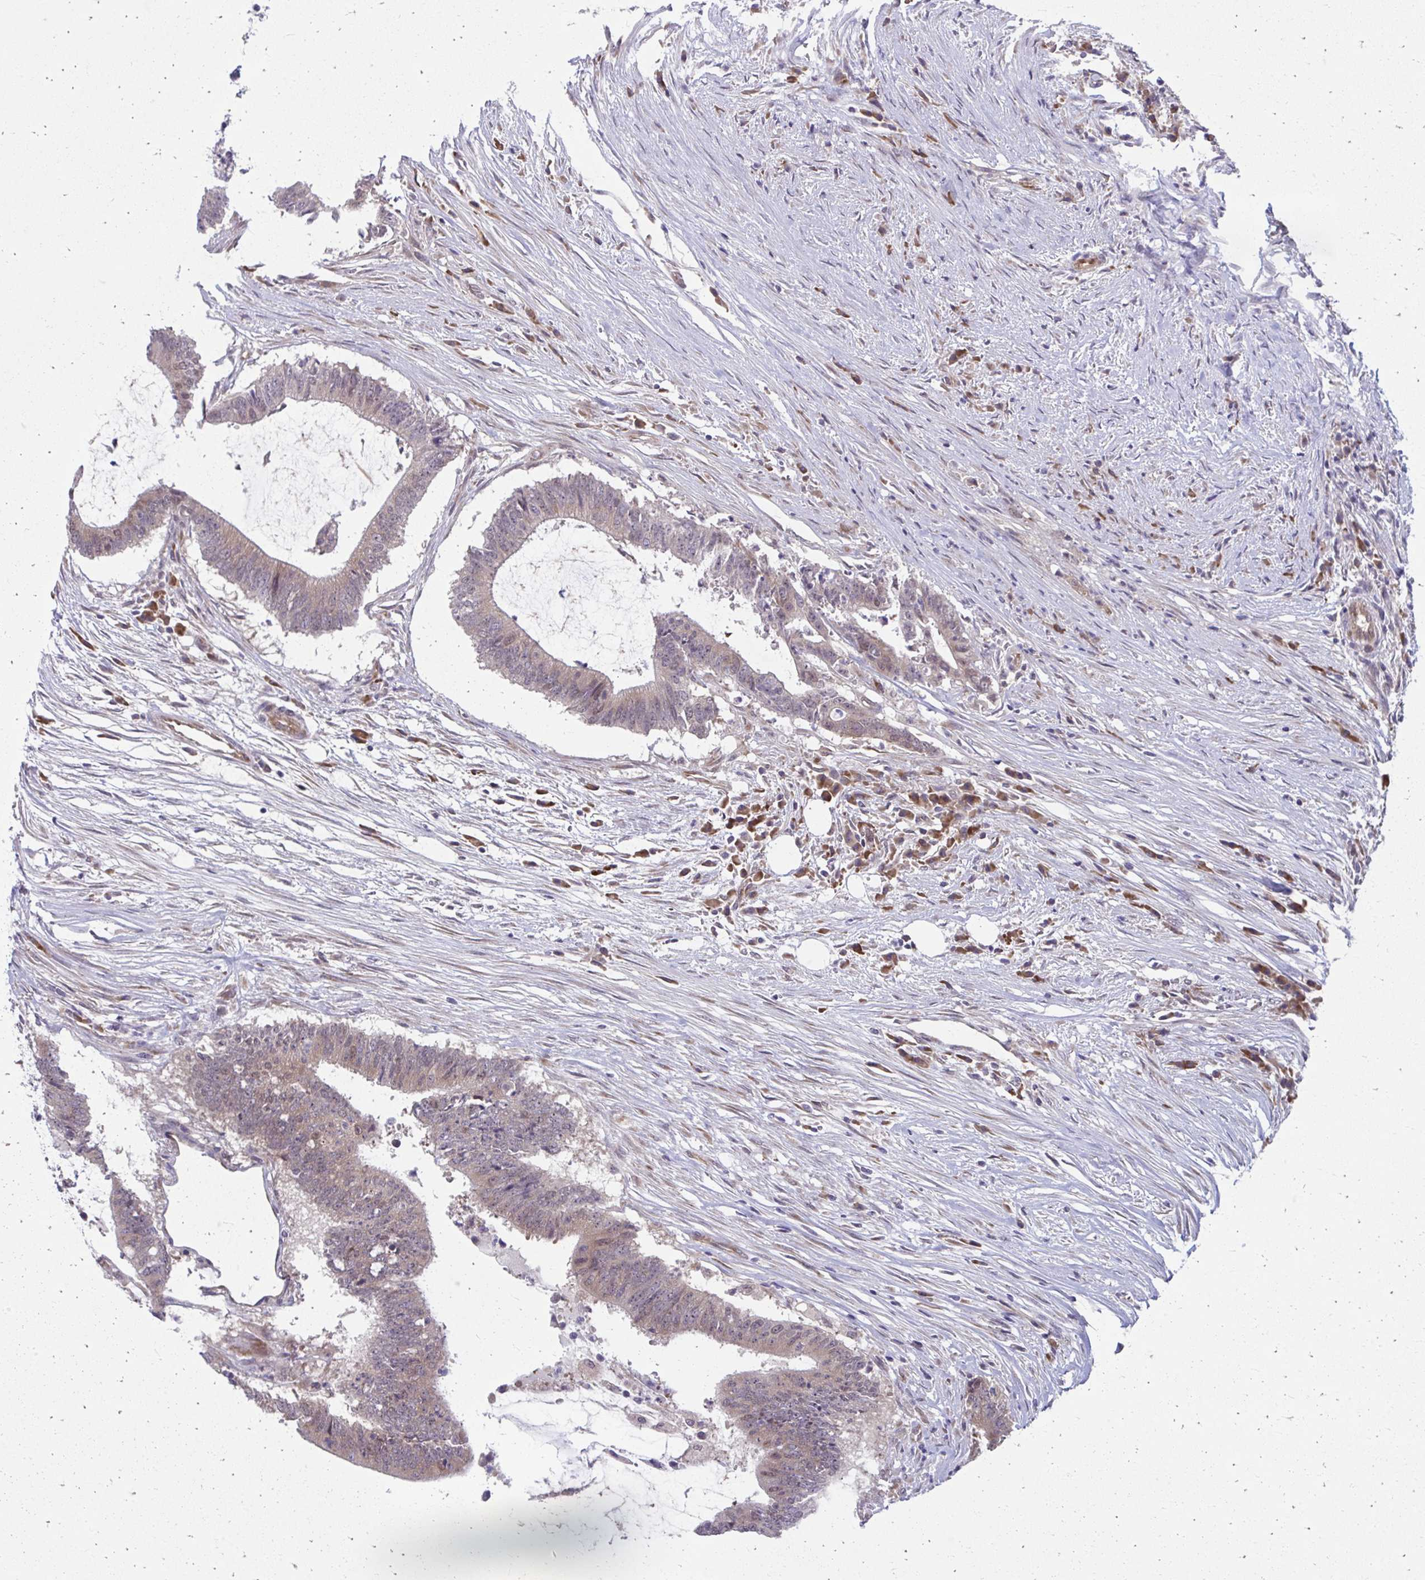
{"staining": {"intensity": "weak", "quantity": ">75%", "location": "cytoplasmic/membranous"}, "tissue": "colorectal cancer", "cell_type": "Tumor cells", "image_type": "cancer", "snomed": [{"axis": "morphology", "description": "Adenocarcinoma, NOS"}, {"axis": "topography", "description": "Colon"}], "caption": "Tumor cells demonstrate low levels of weak cytoplasmic/membranous positivity in approximately >75% of cells in colorectal adenocarcinoma.", "gene": "SELENON", "patient": {"sex": "female", "age": 43}}